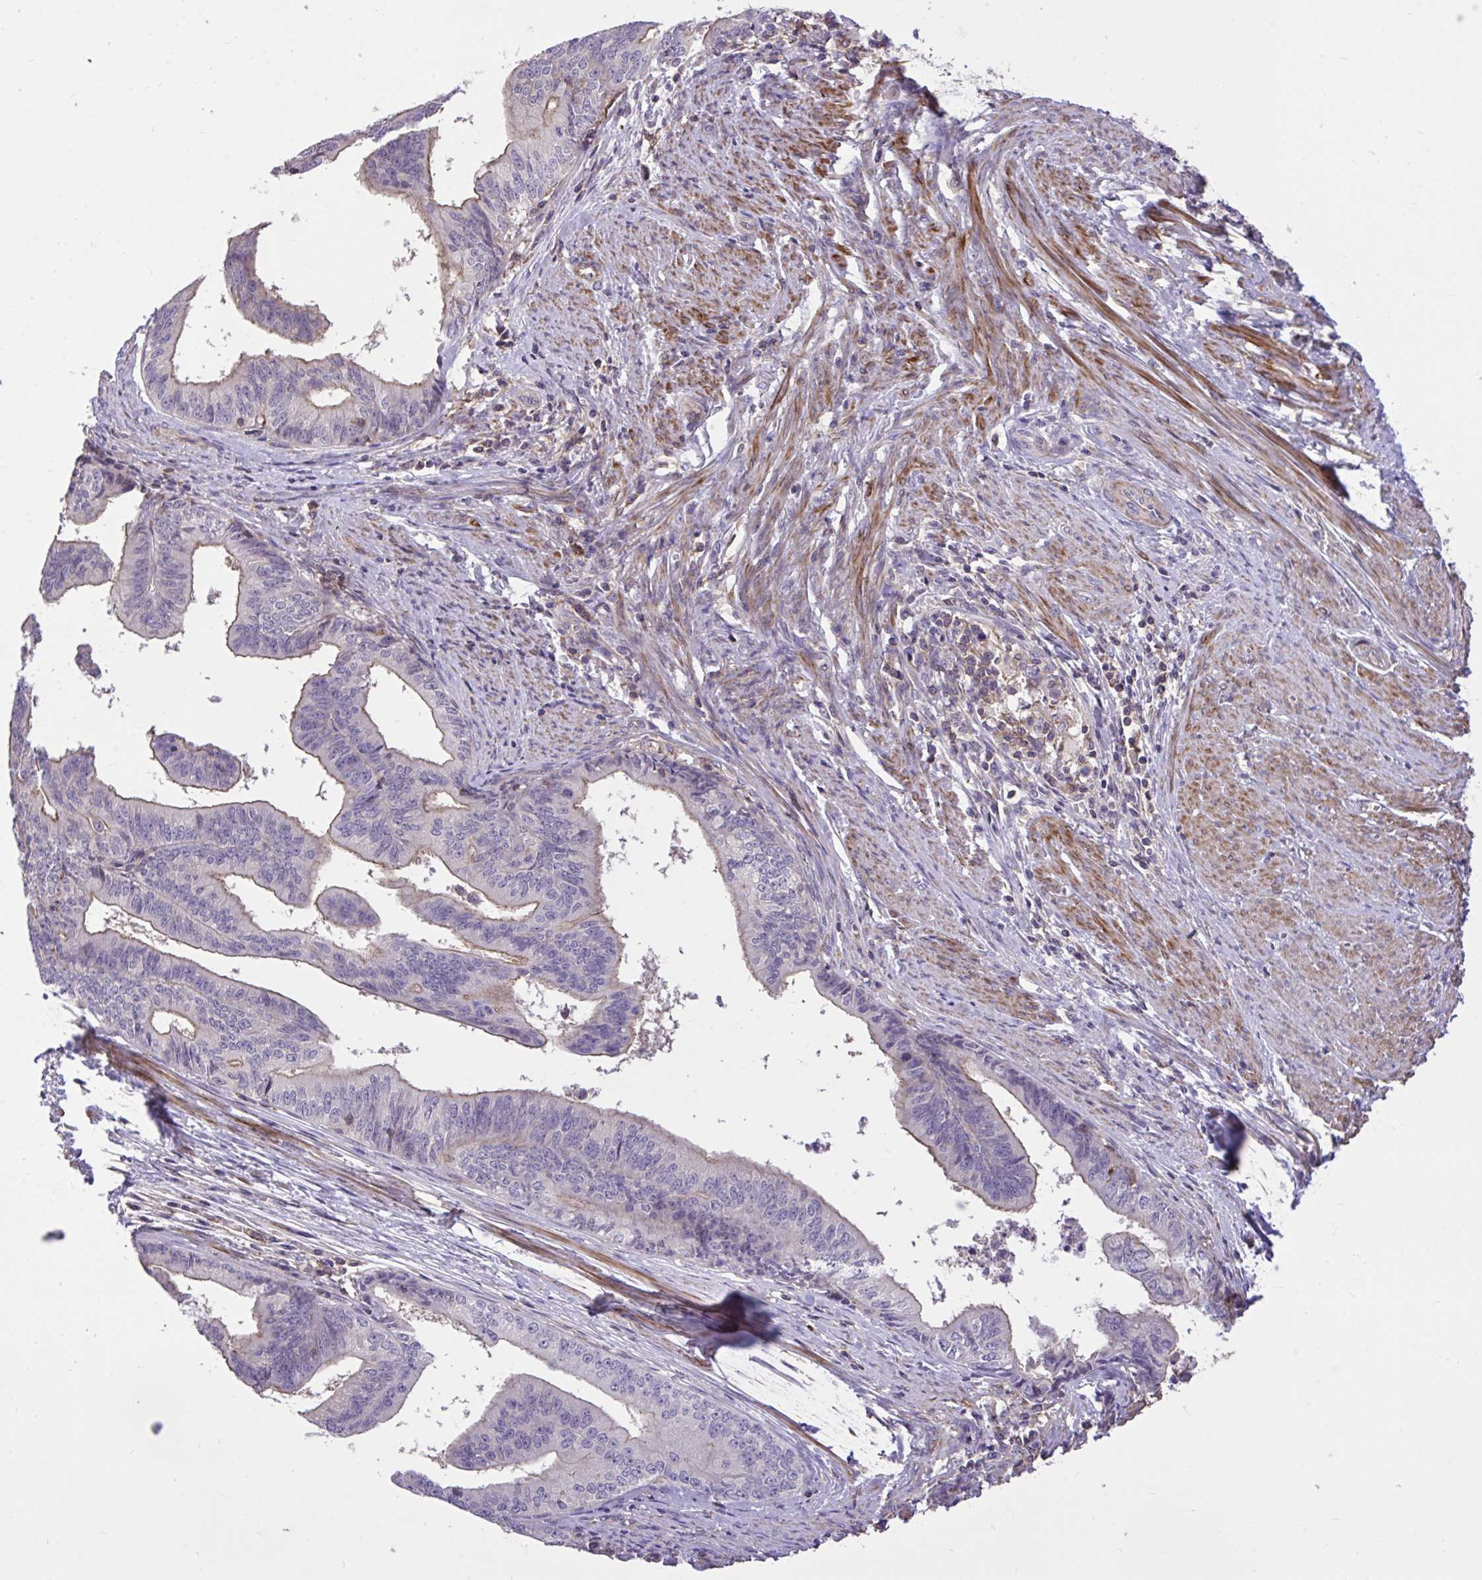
{"staining": {"intensity": "weak", "quantity": "25%-75%", "location": "cytoplasmic/membranous"}, "tissue": "endometrial cancer", "cell_type": "Tumor cells", "image_type": "cancer", "snomed": [{"axis": "morphology", "description": "Adenocarcinoma, NOS"}, {"axis": "topography", "description": "Endometrium"}], "caption": "Weak cytoplasmic/membranous positivity for a protein is seen in approximately 25%-75% of tumor cells of endometrial cancer (adenocarcinoma) using immunohistochemistry (IHC).", "gene": "IGFL2", "patient": {"sex": "female", "age": 65}}